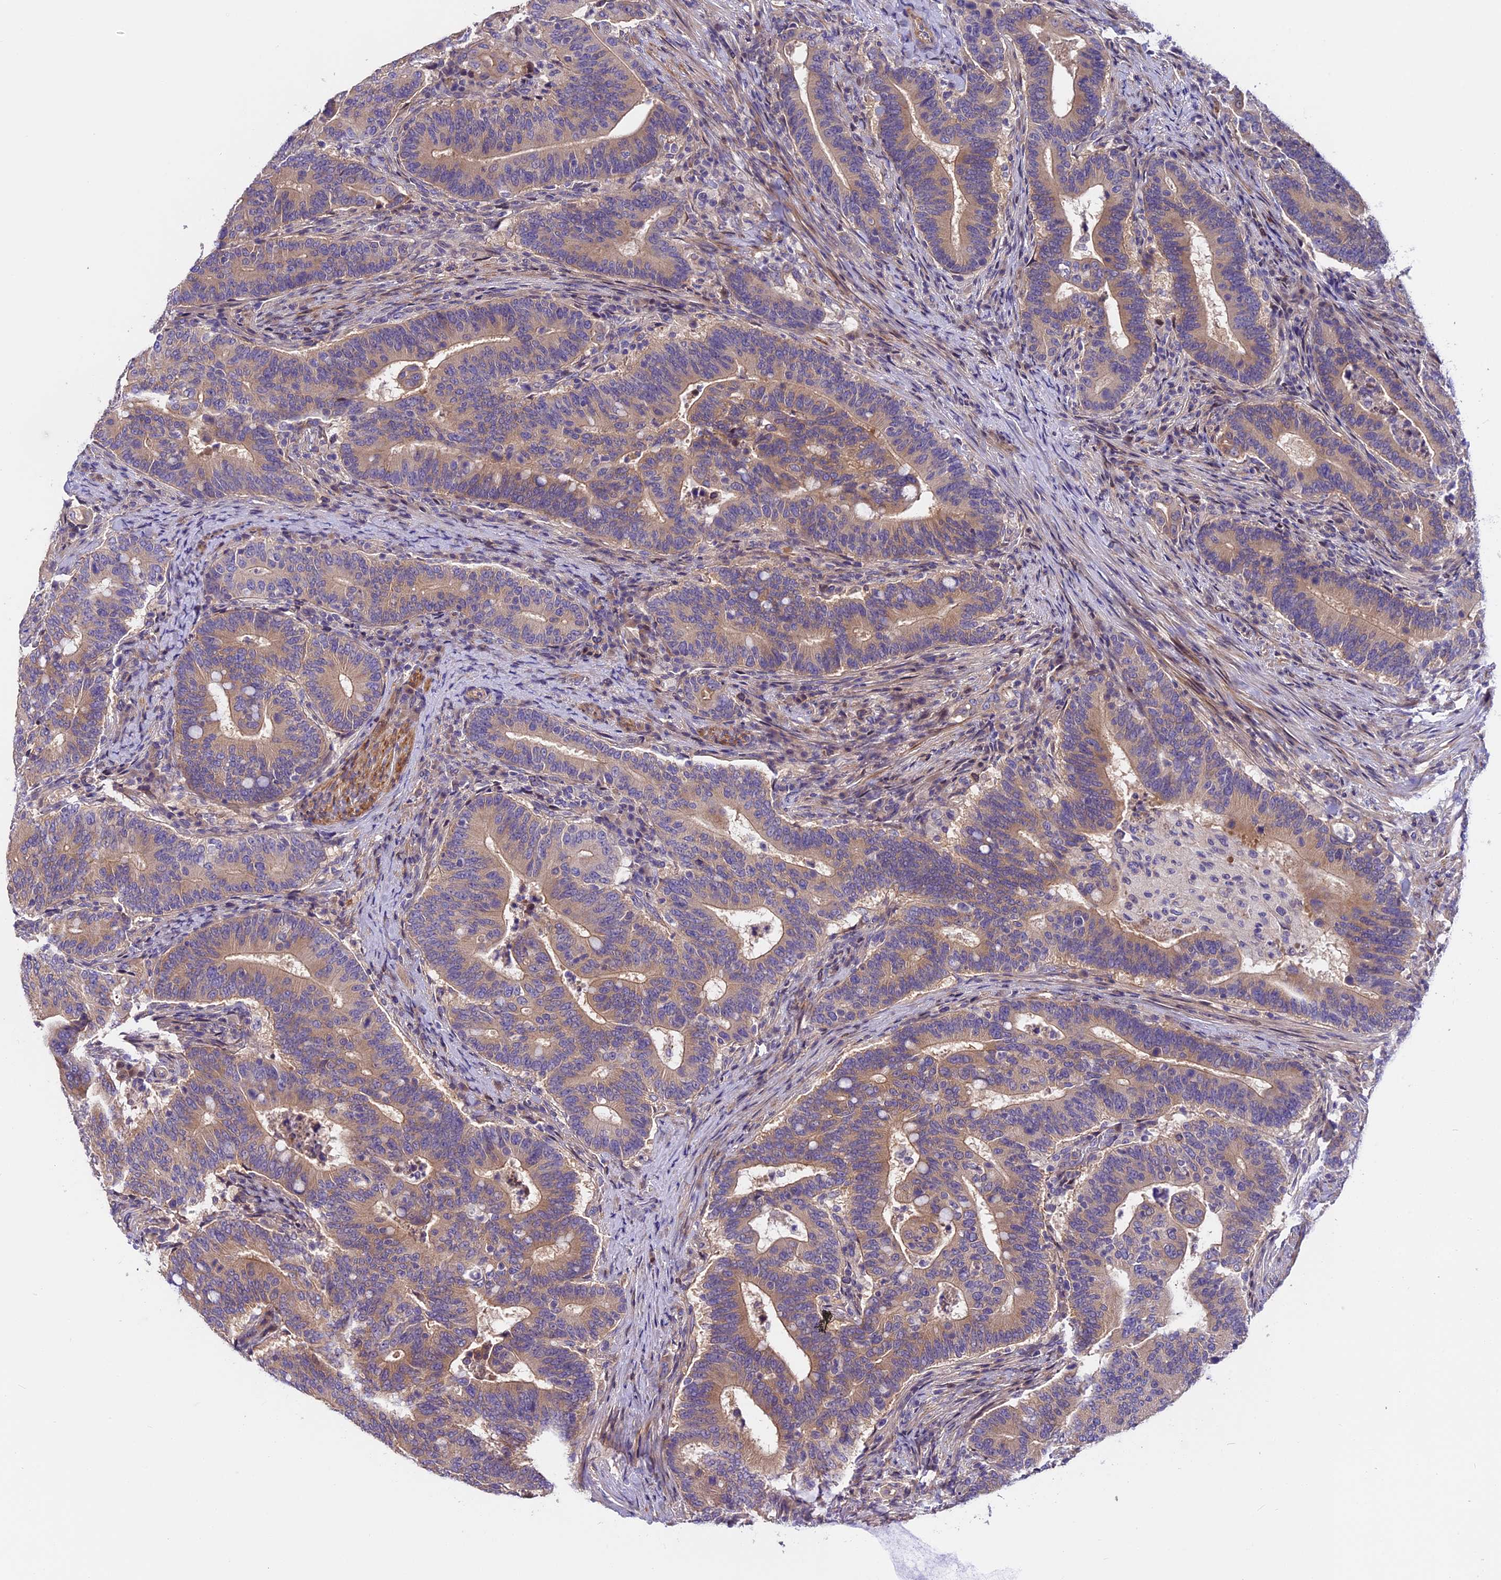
{"staining": {"intensity": "moderate", "quantity": ">75%", "location": "cytoplasmic/membranous"}, "tissue": "colorectal cancer", "cell_type": "Tumor cells", "image_type": "cancer", "snomed": [{"axis": "morphology", "description": "Adenocarcinoma, NOS"}, {"axis": "topography", "description": "Colon"}], "caption": "Moderate cytoplasmic/membranous protein expression is present in about >75% of tumor cells in colorectal adenocarcinoma.", "gene": "FAM98C", "patient": {"sex": "female", "age": 66}}